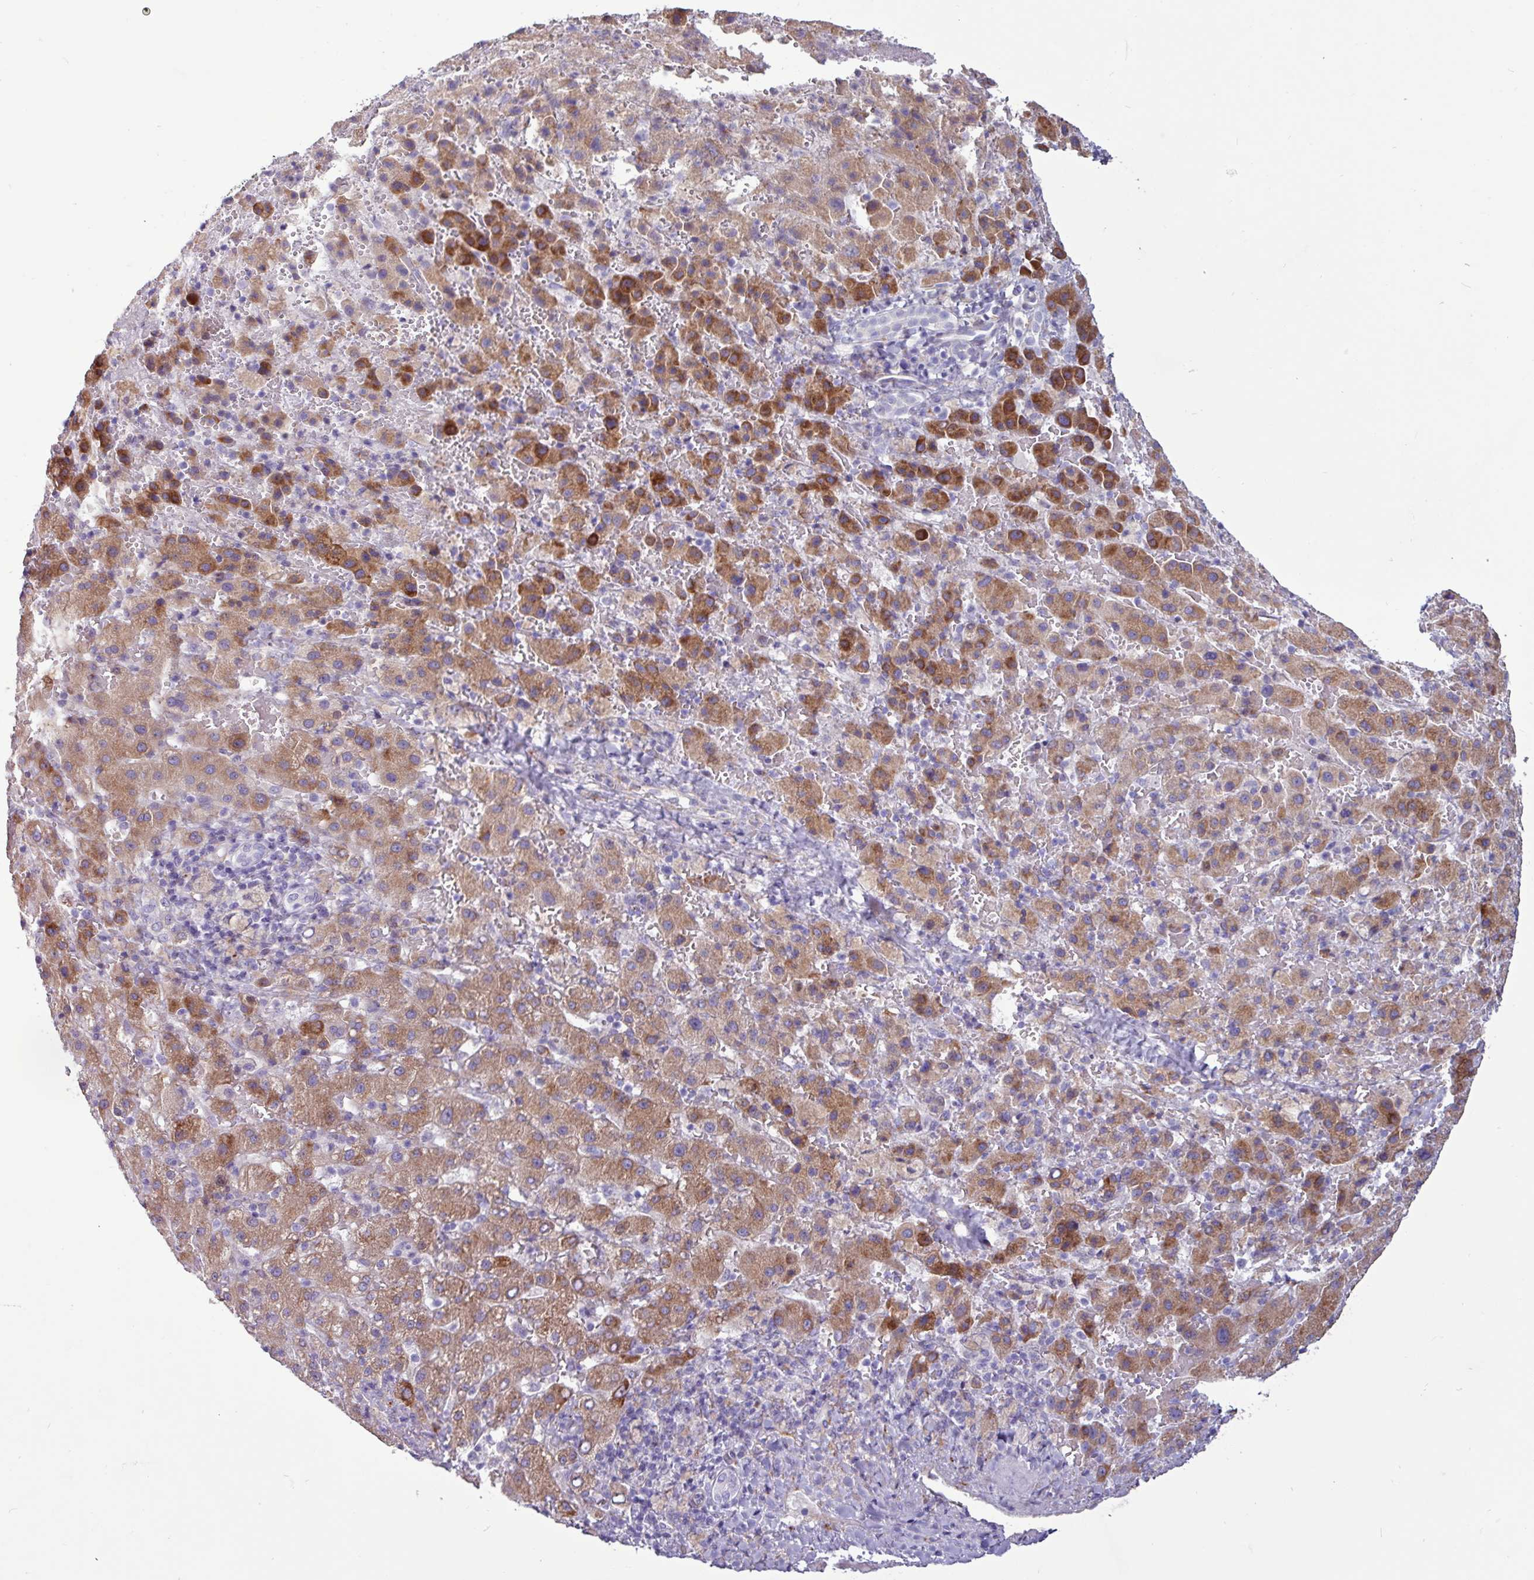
{"staining": {"intensity": "moderate", "quantity": ">75%", "location": "cytoplasmic/membranous"}, "tissue": "liver cancer", "cell_type": "Tumor cells", "image_type": "cancer", "snomed": [{"axis": "morphology", "description": "Carcinoma, Hepatocellular, NOS"}, {"axis": "topography", "description": "Liver"}], "caption": "Immunohistochemistry photomicrograph of human liver cancer stained for a protein (brown), which reveals medium levels of moderate cytoplasmic/membranous staining in approximately >75% of tumor cells.", "gene": "PPP1R35", "patient": {"sex": "female", "age": 58}}